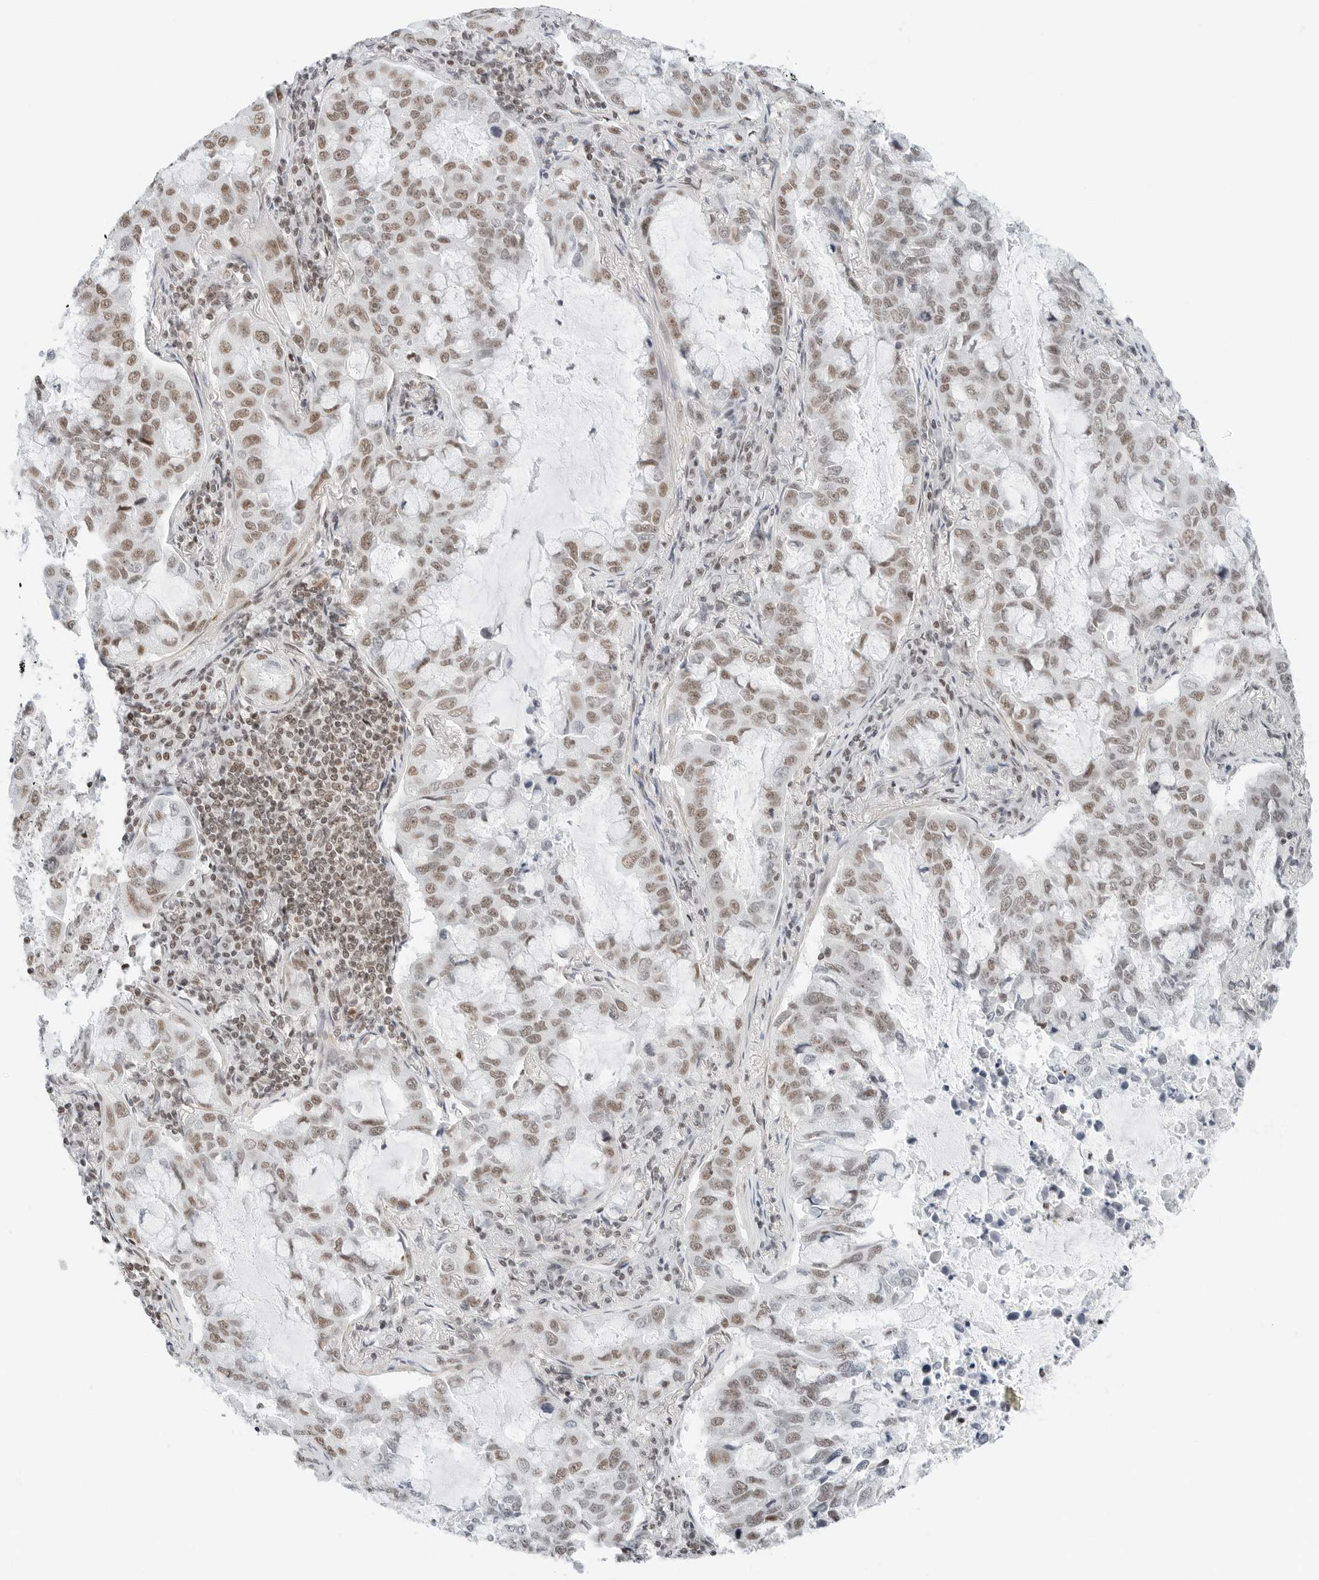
{"staining": {"intensity": "moderate", "quantity": ">75%", "location": "nuclear"}, "tissue": "lung cancer", "cell_type": "Tumor cells", "image_type": "cancer", "snomed": [{"axis": "morphology", "description": "Adenocarcinoma, NOS"}, {"axis": "topography", "description": "Lung"}], "caption": "This is an image of immunohistochemistry (IHC) staining of adenocarcinoma (lung), which shows moderate positivity in the nuclear of tumor cells.", "gene": "CRTC2", "patient": {"sex": "male", "age": 64}}